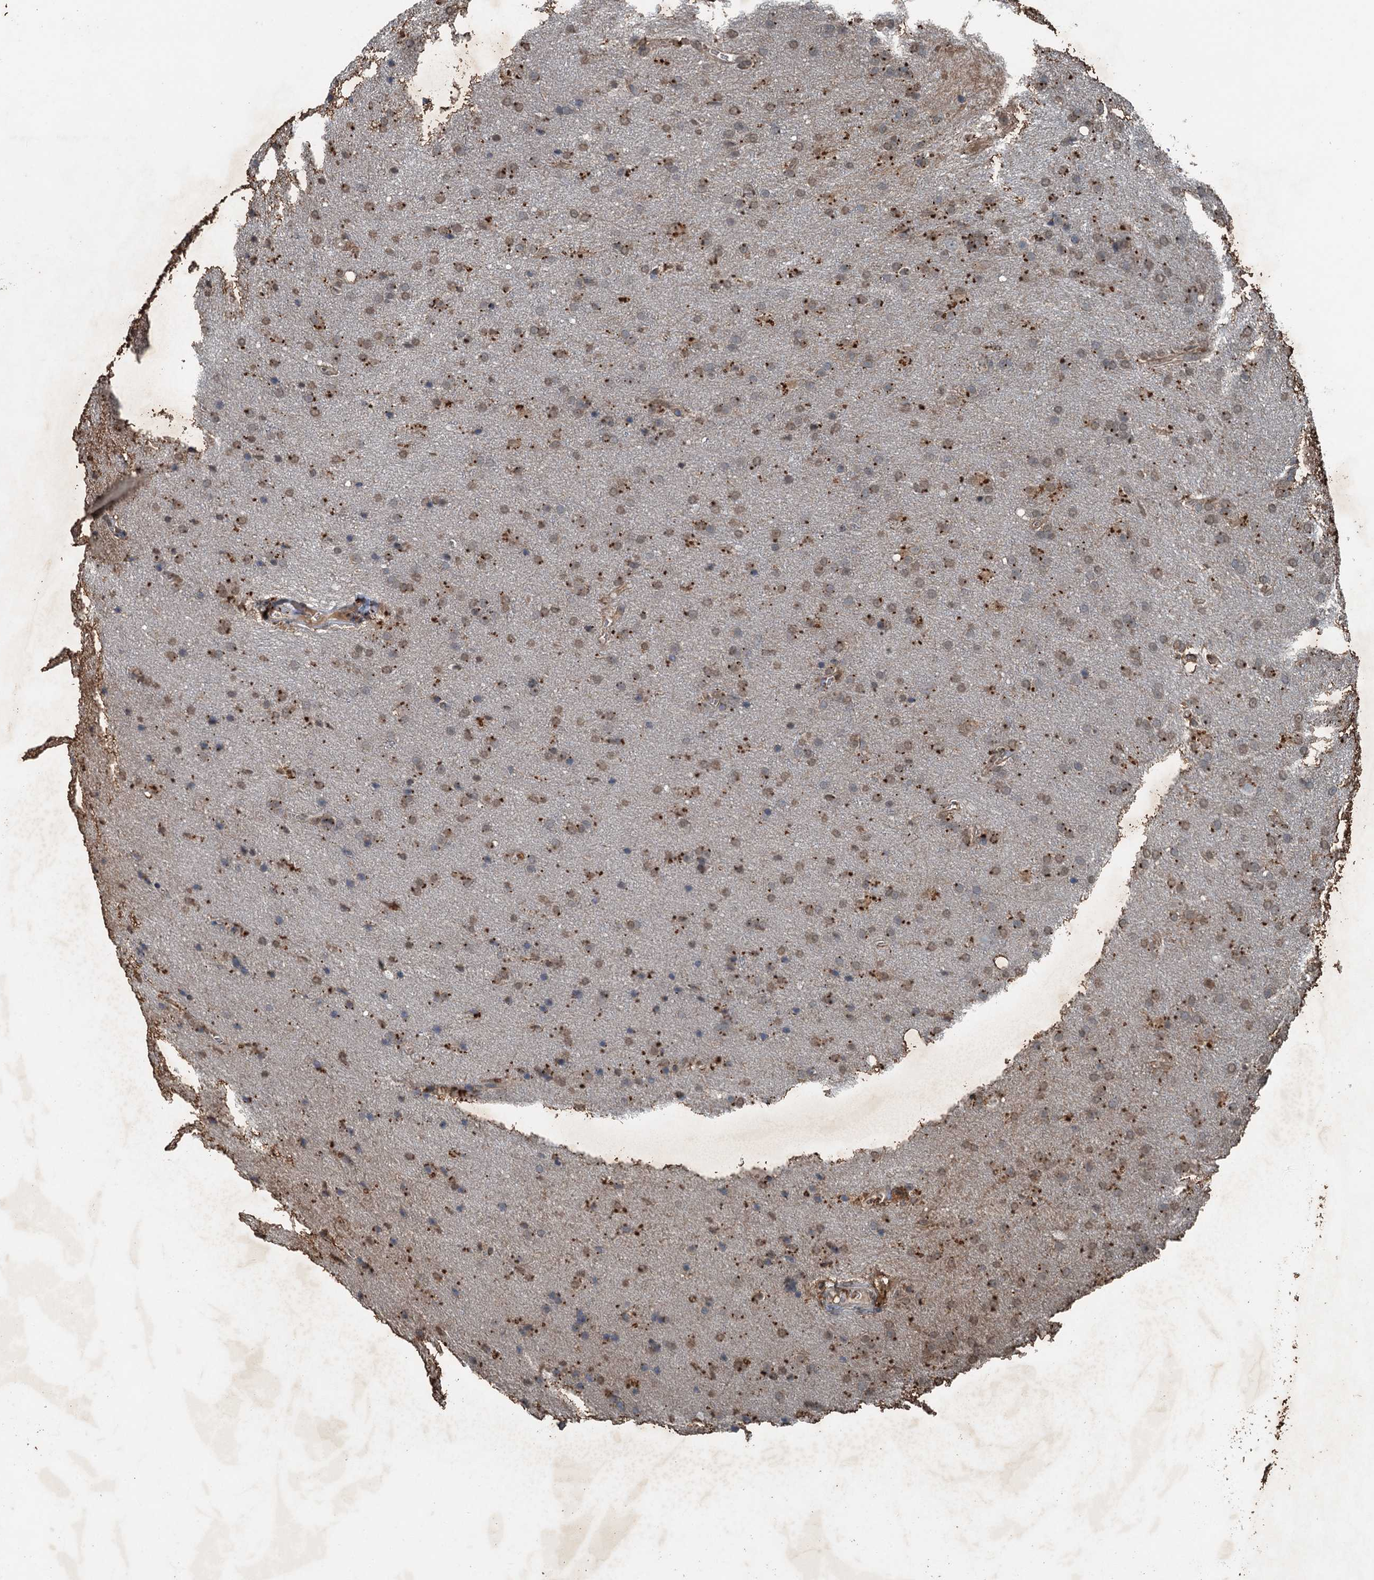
{"staining": {"intensity": "moderate", "quantity": "25%-75%", "location": "cytoplasmic/membranous"}, "tissue": "glioma", "cell_type": "Tumor cells", "image_type": "cancer", "snomed": [{"axis": "morphology", "description": "Glioma, malignant, Low grade"}, {"axis": "topography", "description": "Brain"}], "caption": "Human malignant low-grade glioma stained with a brown dye demonstrates moderate cytoplasmic/membranous positive staining in about 25%-75% of tumor cells.", "gene": "TCTN1", "patient": {"sex": "female", "age": 32}}